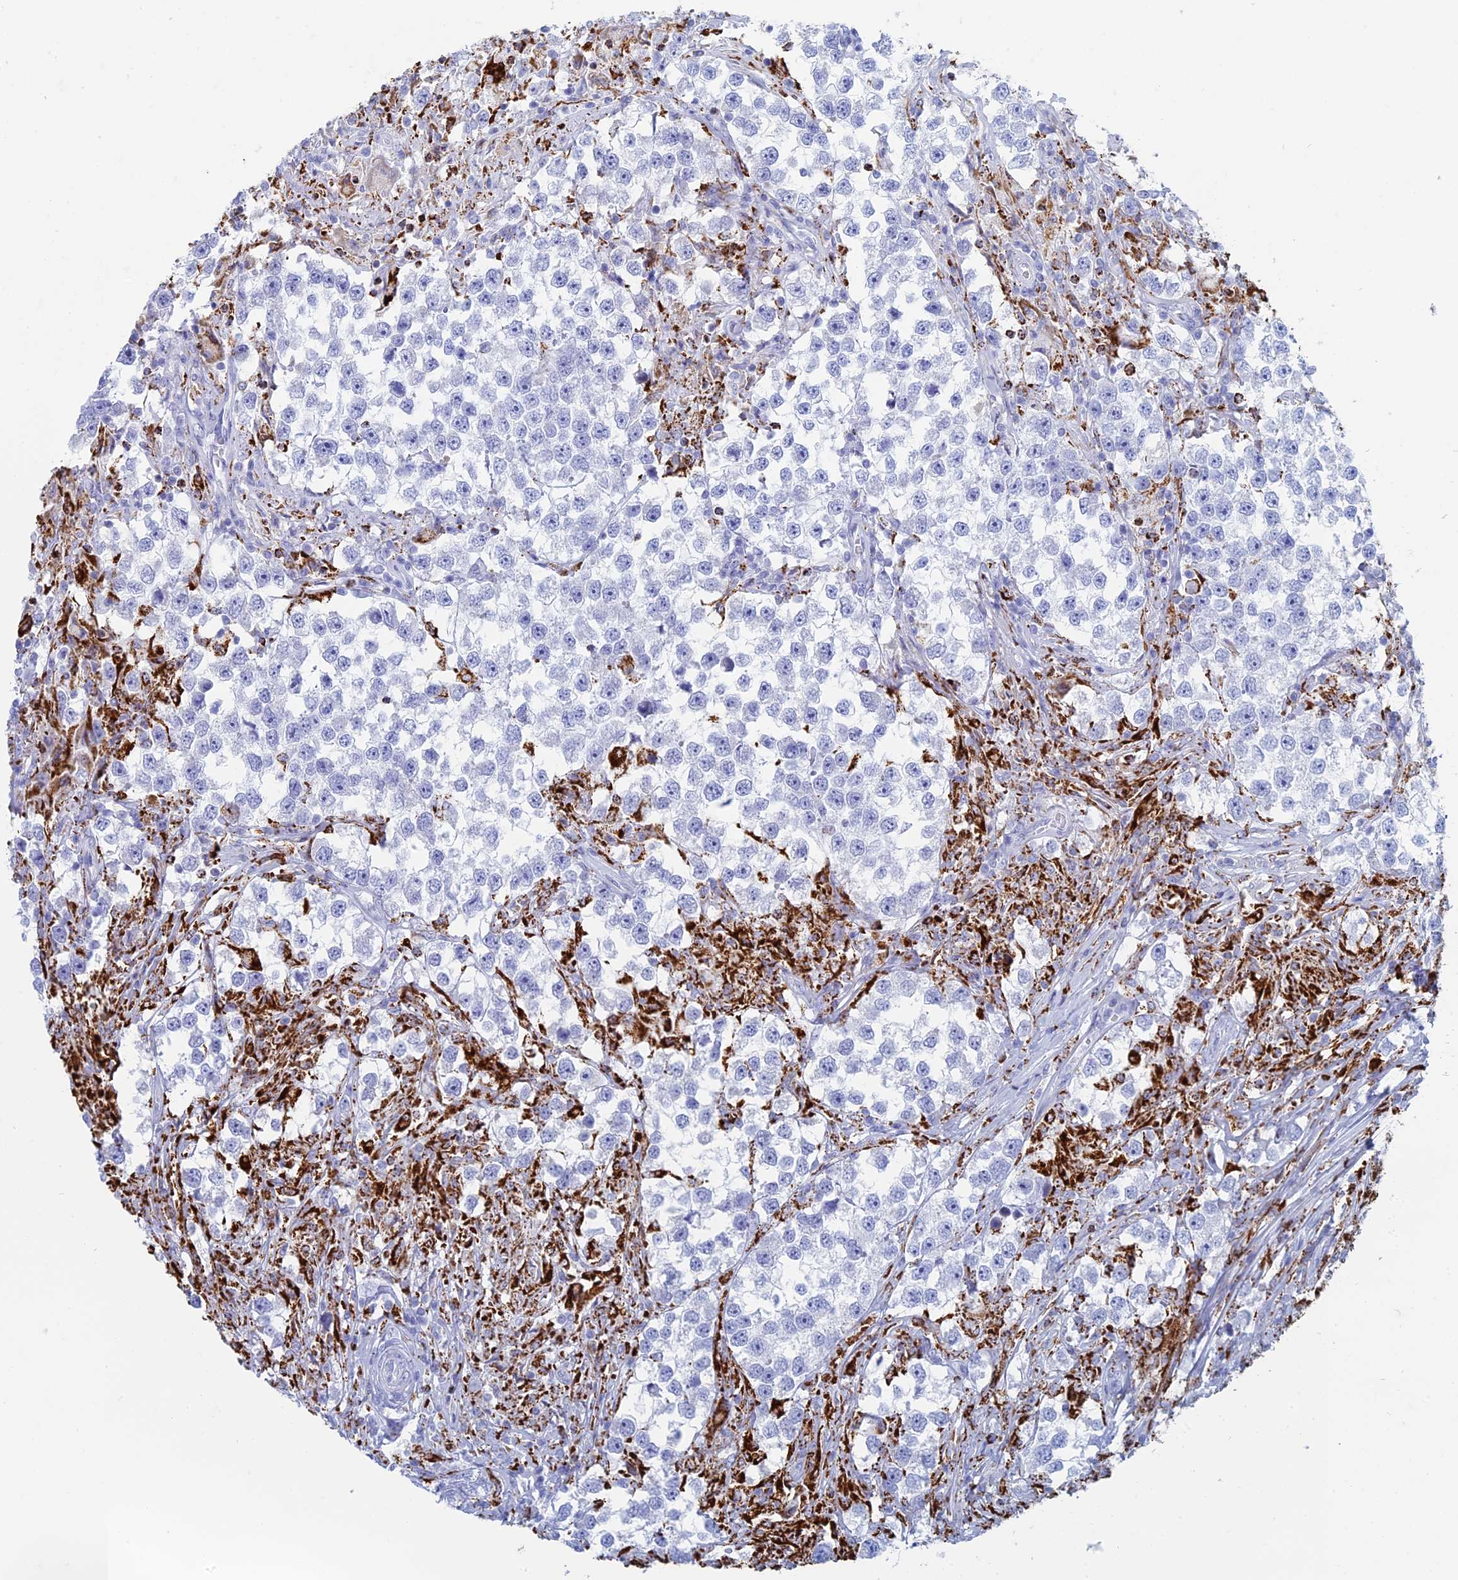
{"staining": {"intensity": "negative", "quantity": "none", "location": "none"}, "tissue": "testis cancer", "cell_type": "Tumor cells", "image_type": "cancer", "snomed": [{"axis": "morphology", "description": "Seminoma, NOS"}, {"axis": "topography", "description": "Testis"}], "caption": "This micrograph is of seminoma (testis) stained with immunohistochemistry (IHC) to label a protein in brown with the nuclei are counter-stained blue. There is no expression in tumor cells. Nuclei are stained in blue.", "gene": "ALMS1", "patient": {"sex": "male", "age": 46}}